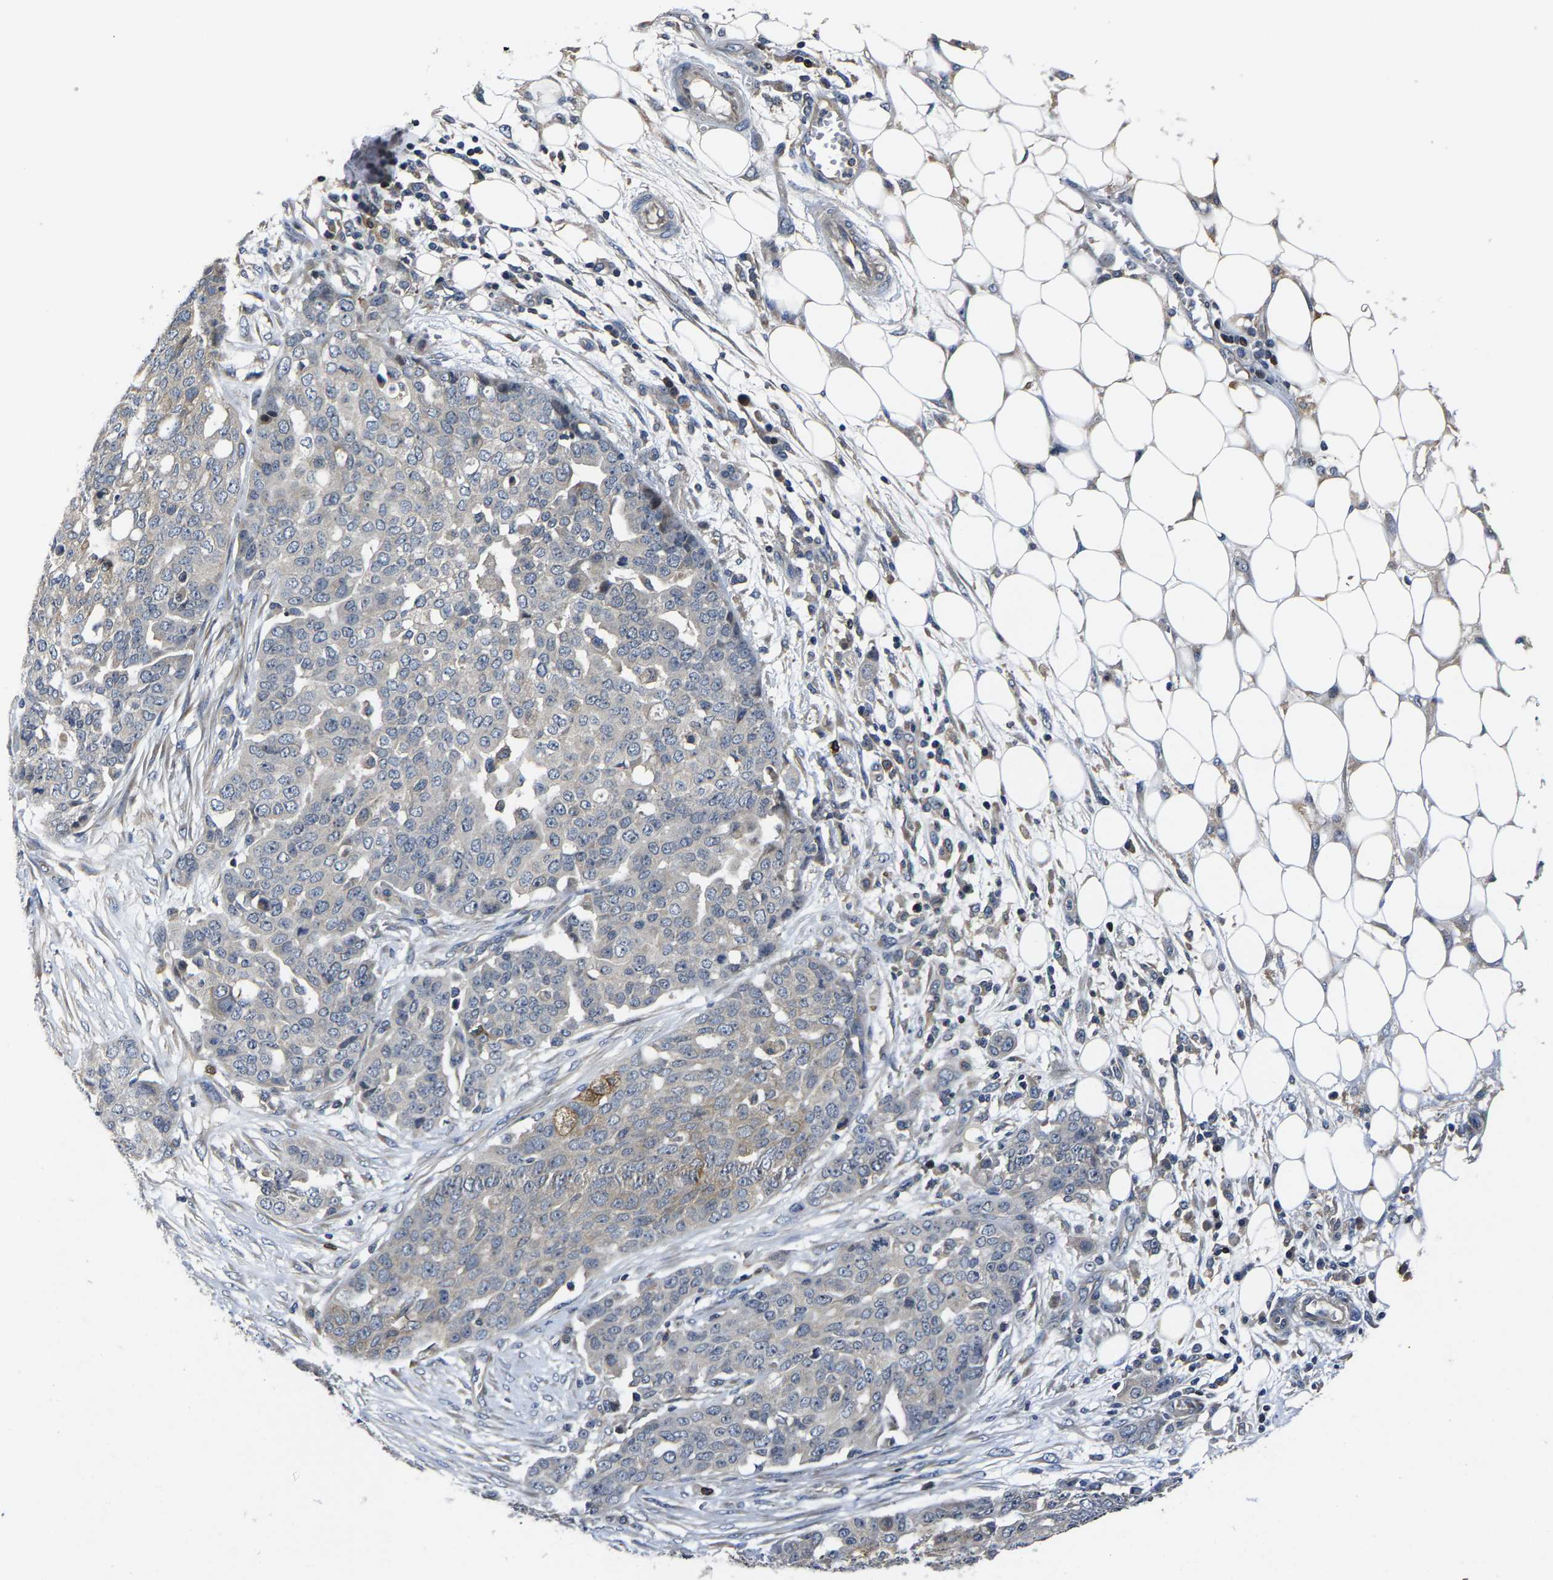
{"staining": {"intensity": "negative", "quantity": "none", "location": "none"}, "tissue": "ovarian cancer", "cell_type": "Tumor cells", "image_type": "cancer", "snomed": [{"axis": "morphology", "description": "Cystadenocarcinoma, serous, NOS"}, {"axis": "topography", "description": "Soft tissue"}, {"axis": "topography", "description": "Ovary"}], "caption": "Tumor cells are negative for brown protein staining in serous cystadenocarcinoma (ovarian). The staining is performed using DAB (3,3'-diaminobenzidine) brown chromogen with nuclei counter-stained in using hematoxylin.", "gene": "AGBL3", "patient": {"sex": "female", "age": 57}}